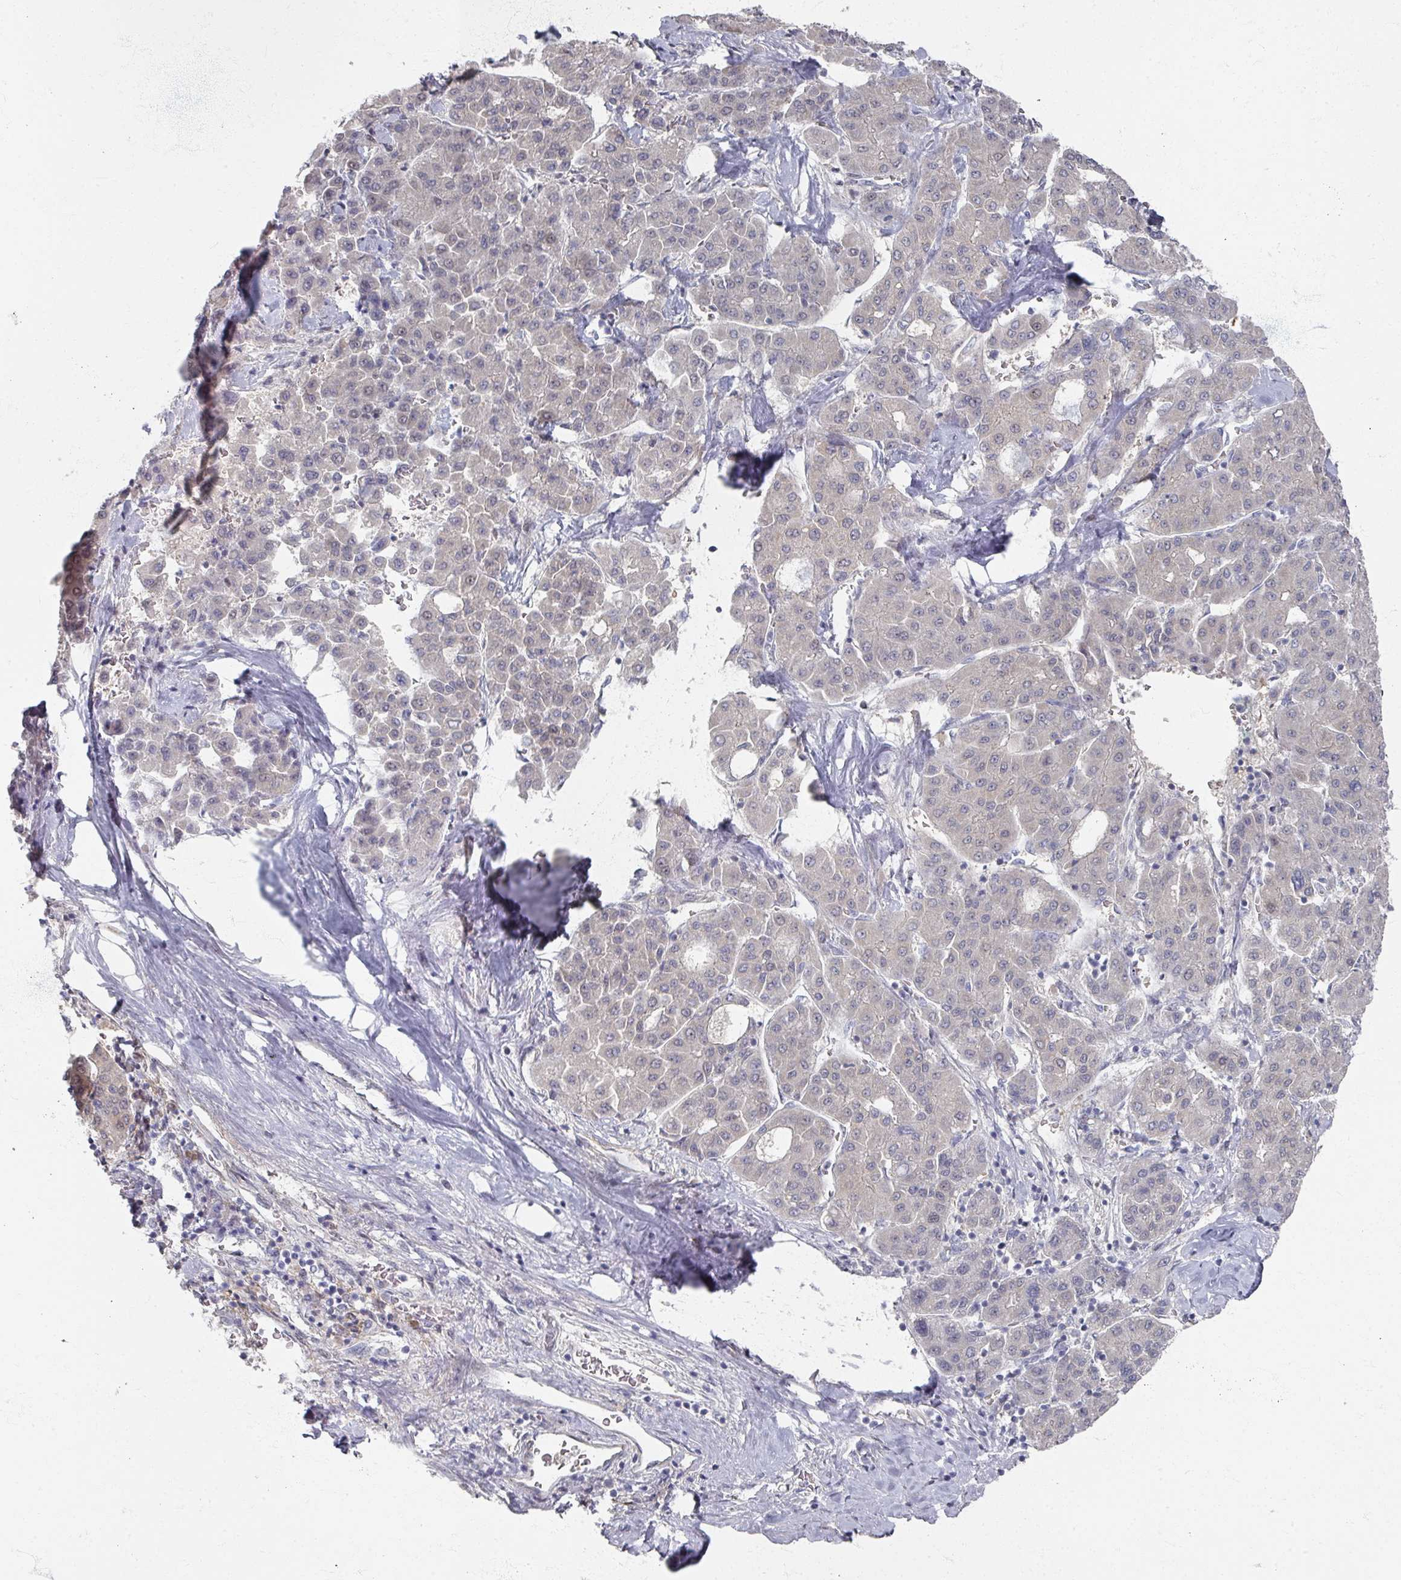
{"staining": {"intensity": "negative", "quantity": "none", "location": "none"}, "tissue": "liver cancer", "cell_type": "Tumor cells", "image_type": "cancer", "snomed": [{"axis": "morphology", "description": "Carcinoma, Hepatocellular, NOS"}, {"axis": "topography", "description": "Liver"}], "caption": "High magnification brightfield microscopy of liver hepatocellular carcinoma stained with DAB (3,3'-diaminobenzidine) (brown) and counterstained with hematoxylin (blue): tumor cells show no significant positivity.", "gene": "TTYH3", "patient": {"sex": "male", "age": 65}}